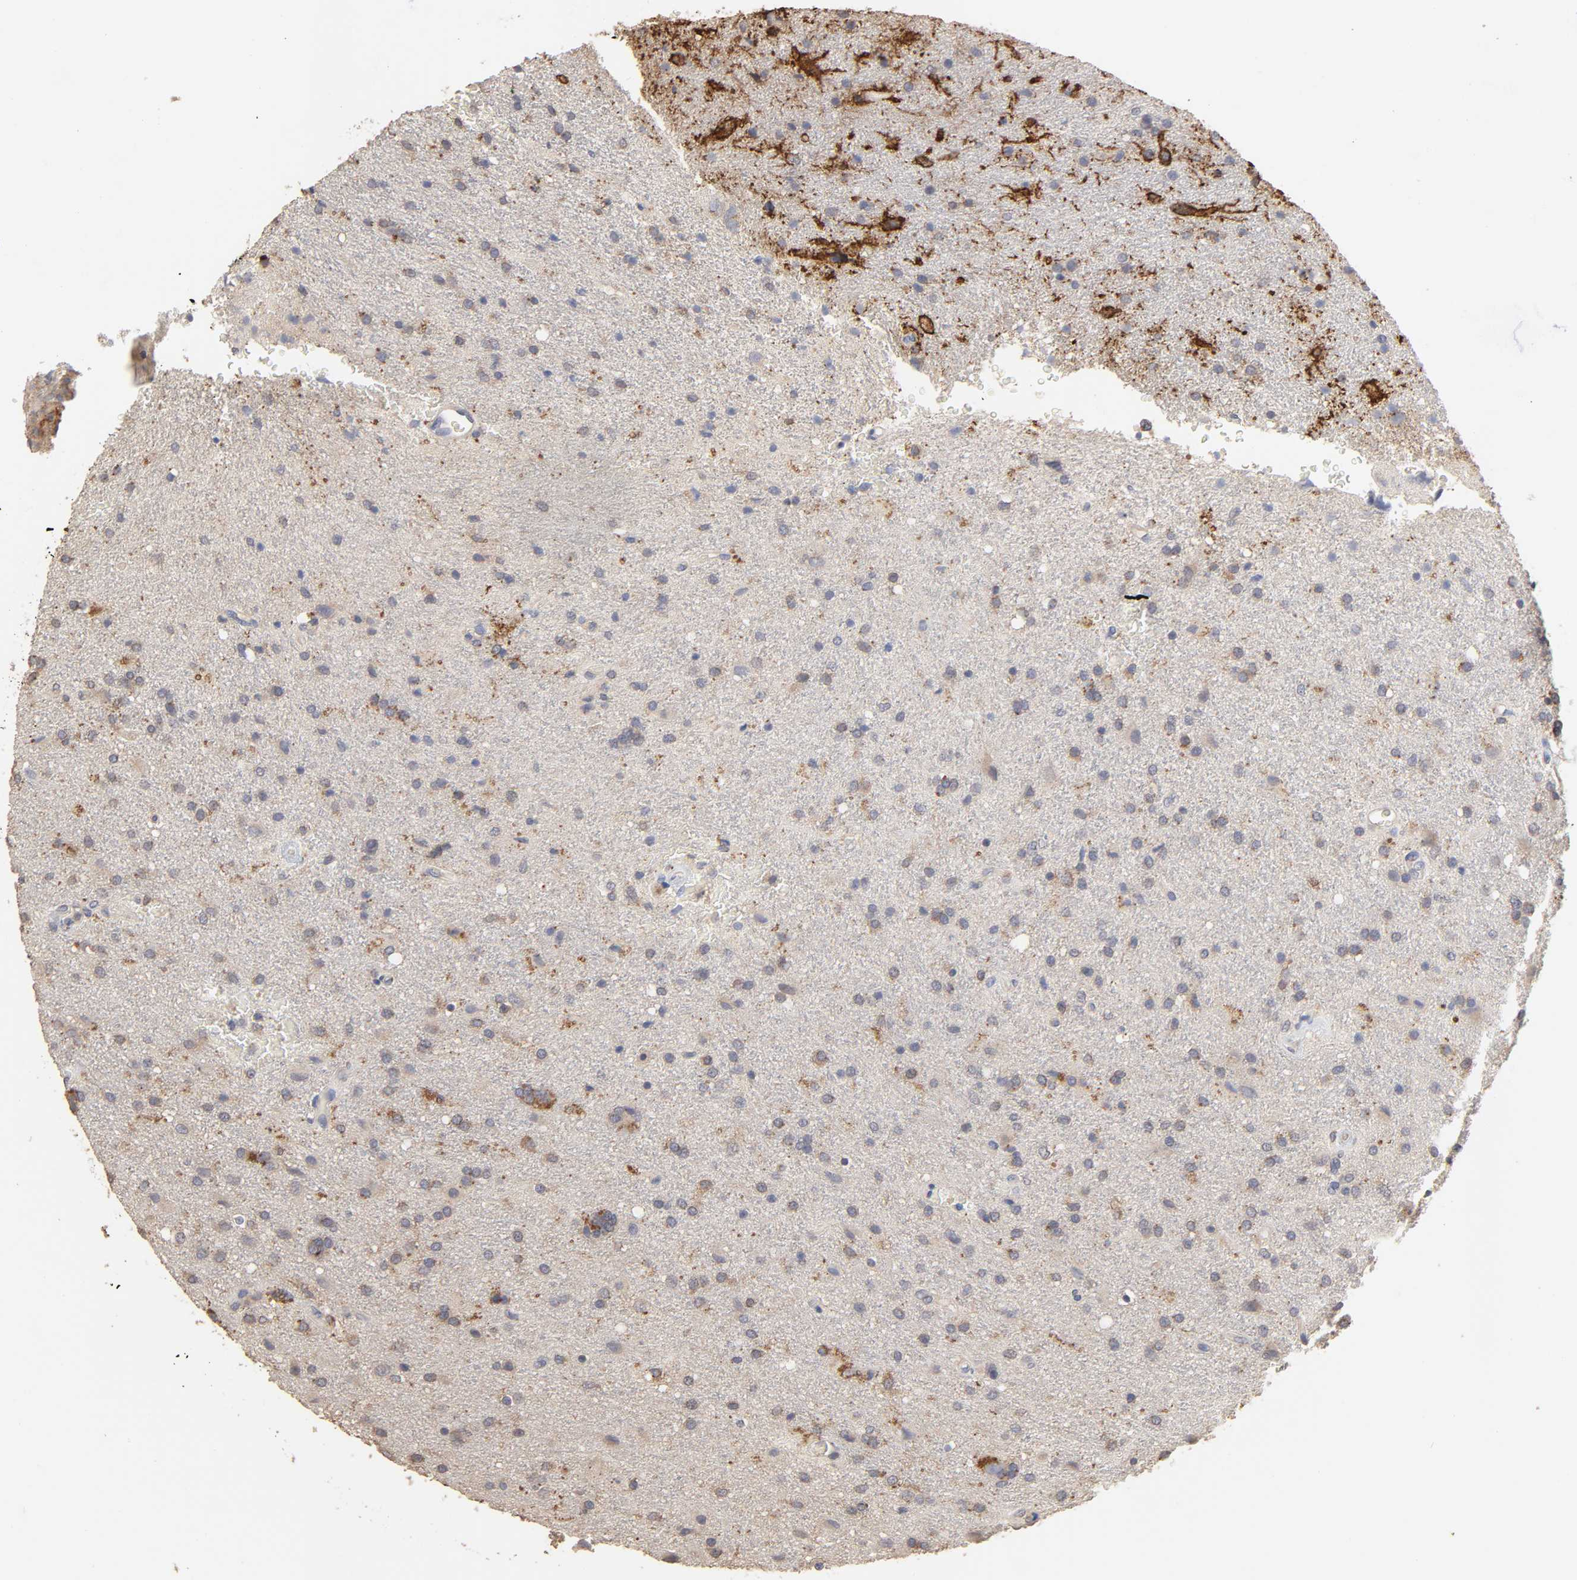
{"staining": {"intensity": "moderate", "quantity": "25%-75%", "location": "cytoplasmic/membranous"}, "tissue": "glioma", "cell_type": "Tumor cells", "image_type": "cancer", "snomed": [{"axis": "morphology", "description": "Normal tissue, NOS"}, {"axis": "morphology", "description": "Glioma, malignant, High grade"}, {"axis": "topography", "description": "Cerebral cortex"}], "caption": "IHC staining of malignant high-grade glioma, which exhibits medium levels of moderate cytoplasmic/membranous positivity in about 25%-75% of tumor cells indicating moderate cytoplasmic/membranous protein expression. The staining was performed using DAB (brown) for protein detection and nuclei were counterstained in hematoxylin (blue).", "gene": "EIF4G2", "patient": {"sex": "male", "age": 56}}